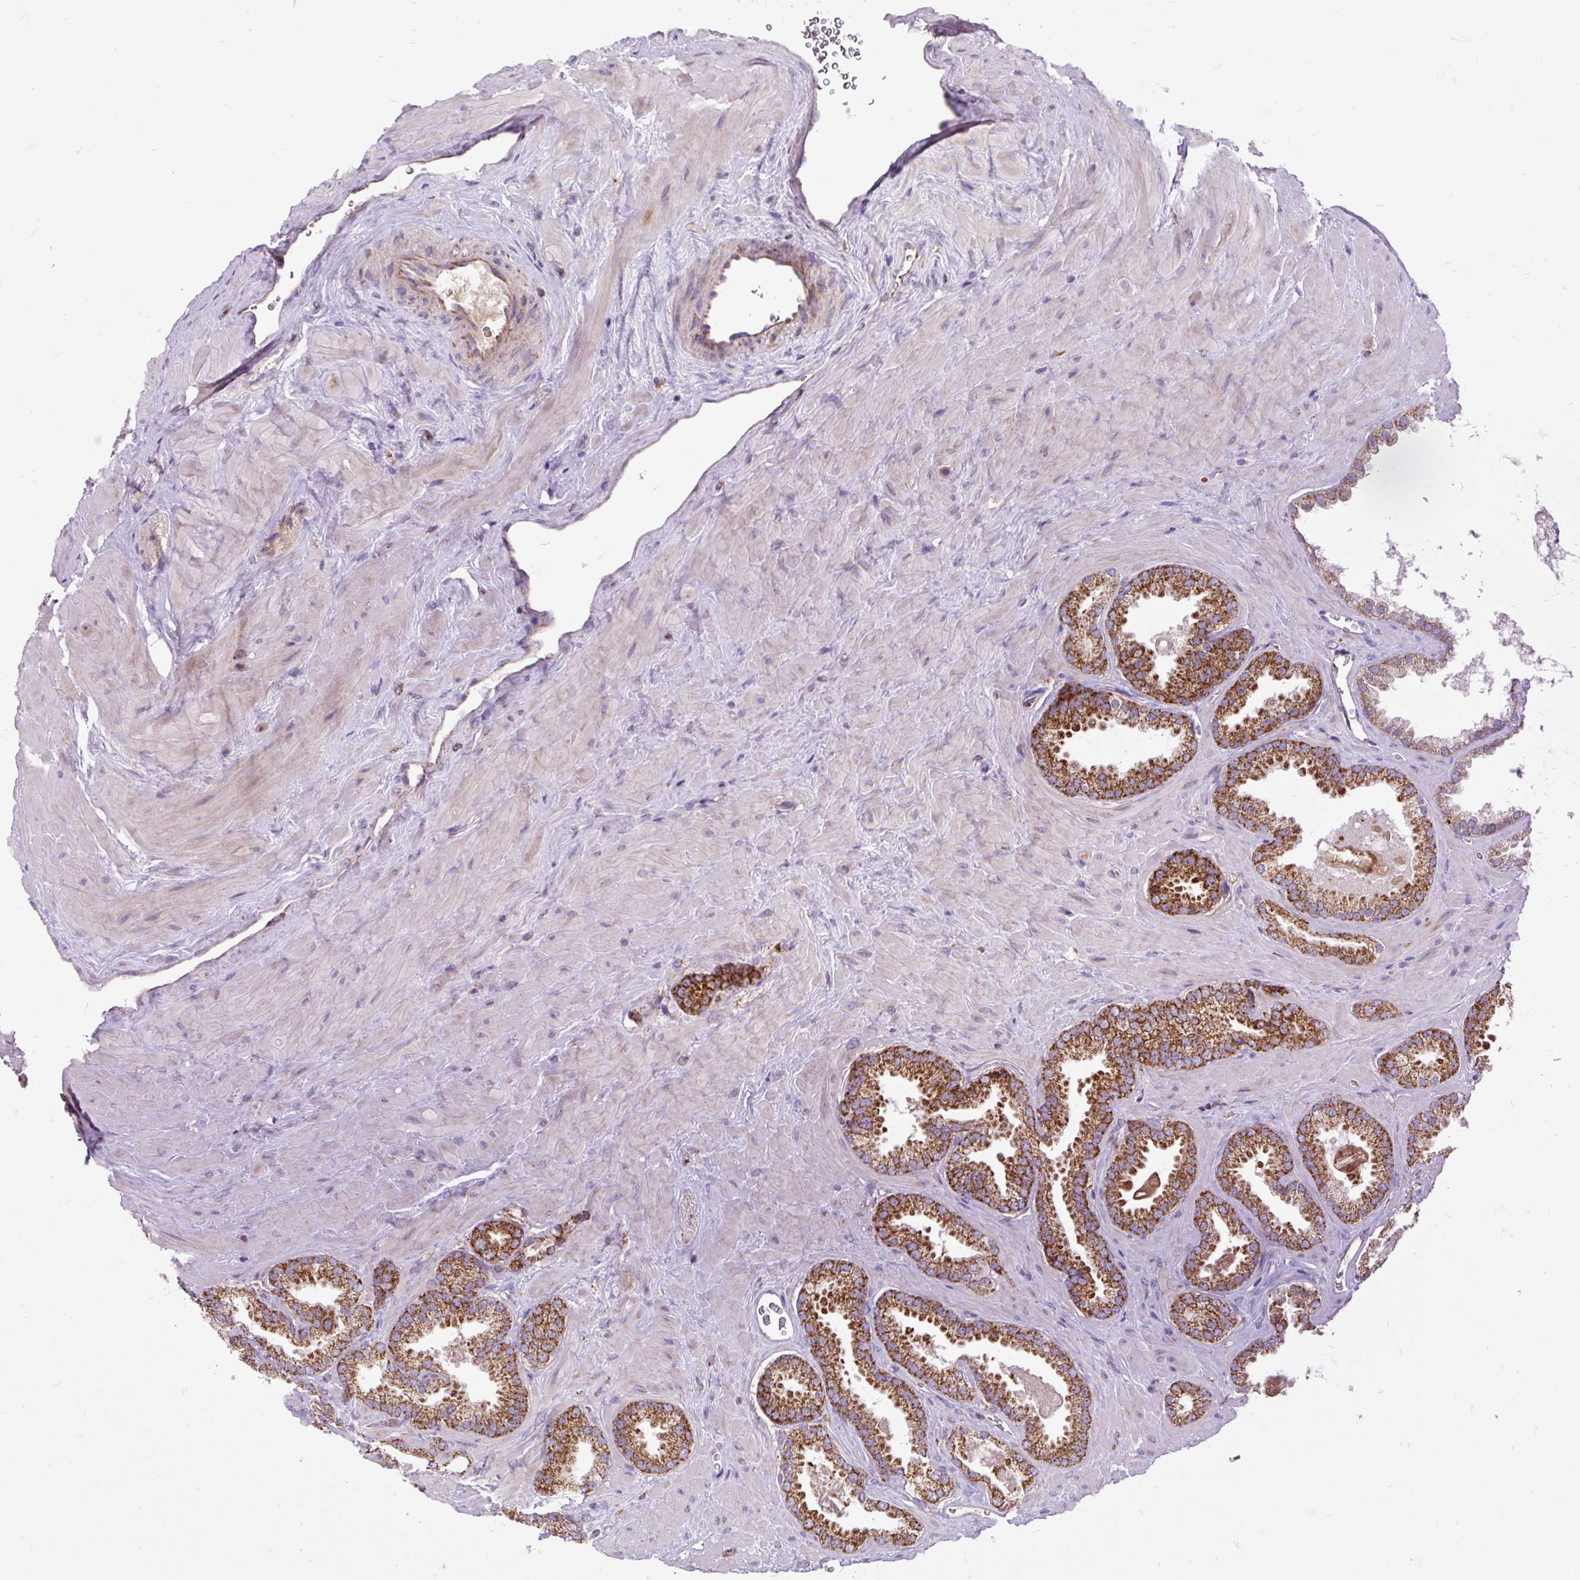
{"staining": {"intensity": "strong", "quantity": ">75%", "location": "cytoplasmic/membranous"}, "tissue": "prostate cancer", "cell_type": "Tumor cells", "image_type": "cancer", "snomed": [{"axis": "morphology", "description": "Adenocarcinoma, Low grade"}, {"axis": "topography", "description": "Prostate"}], "caption": "Tumor cells exhibit high levels of strong cytoplasmic/membranous staining in approximately >75% of cells in human prostate adenocarcinoma (low-grade).", "gene": "TOMM40", "patient": {"sex": "male", "age": 62}}